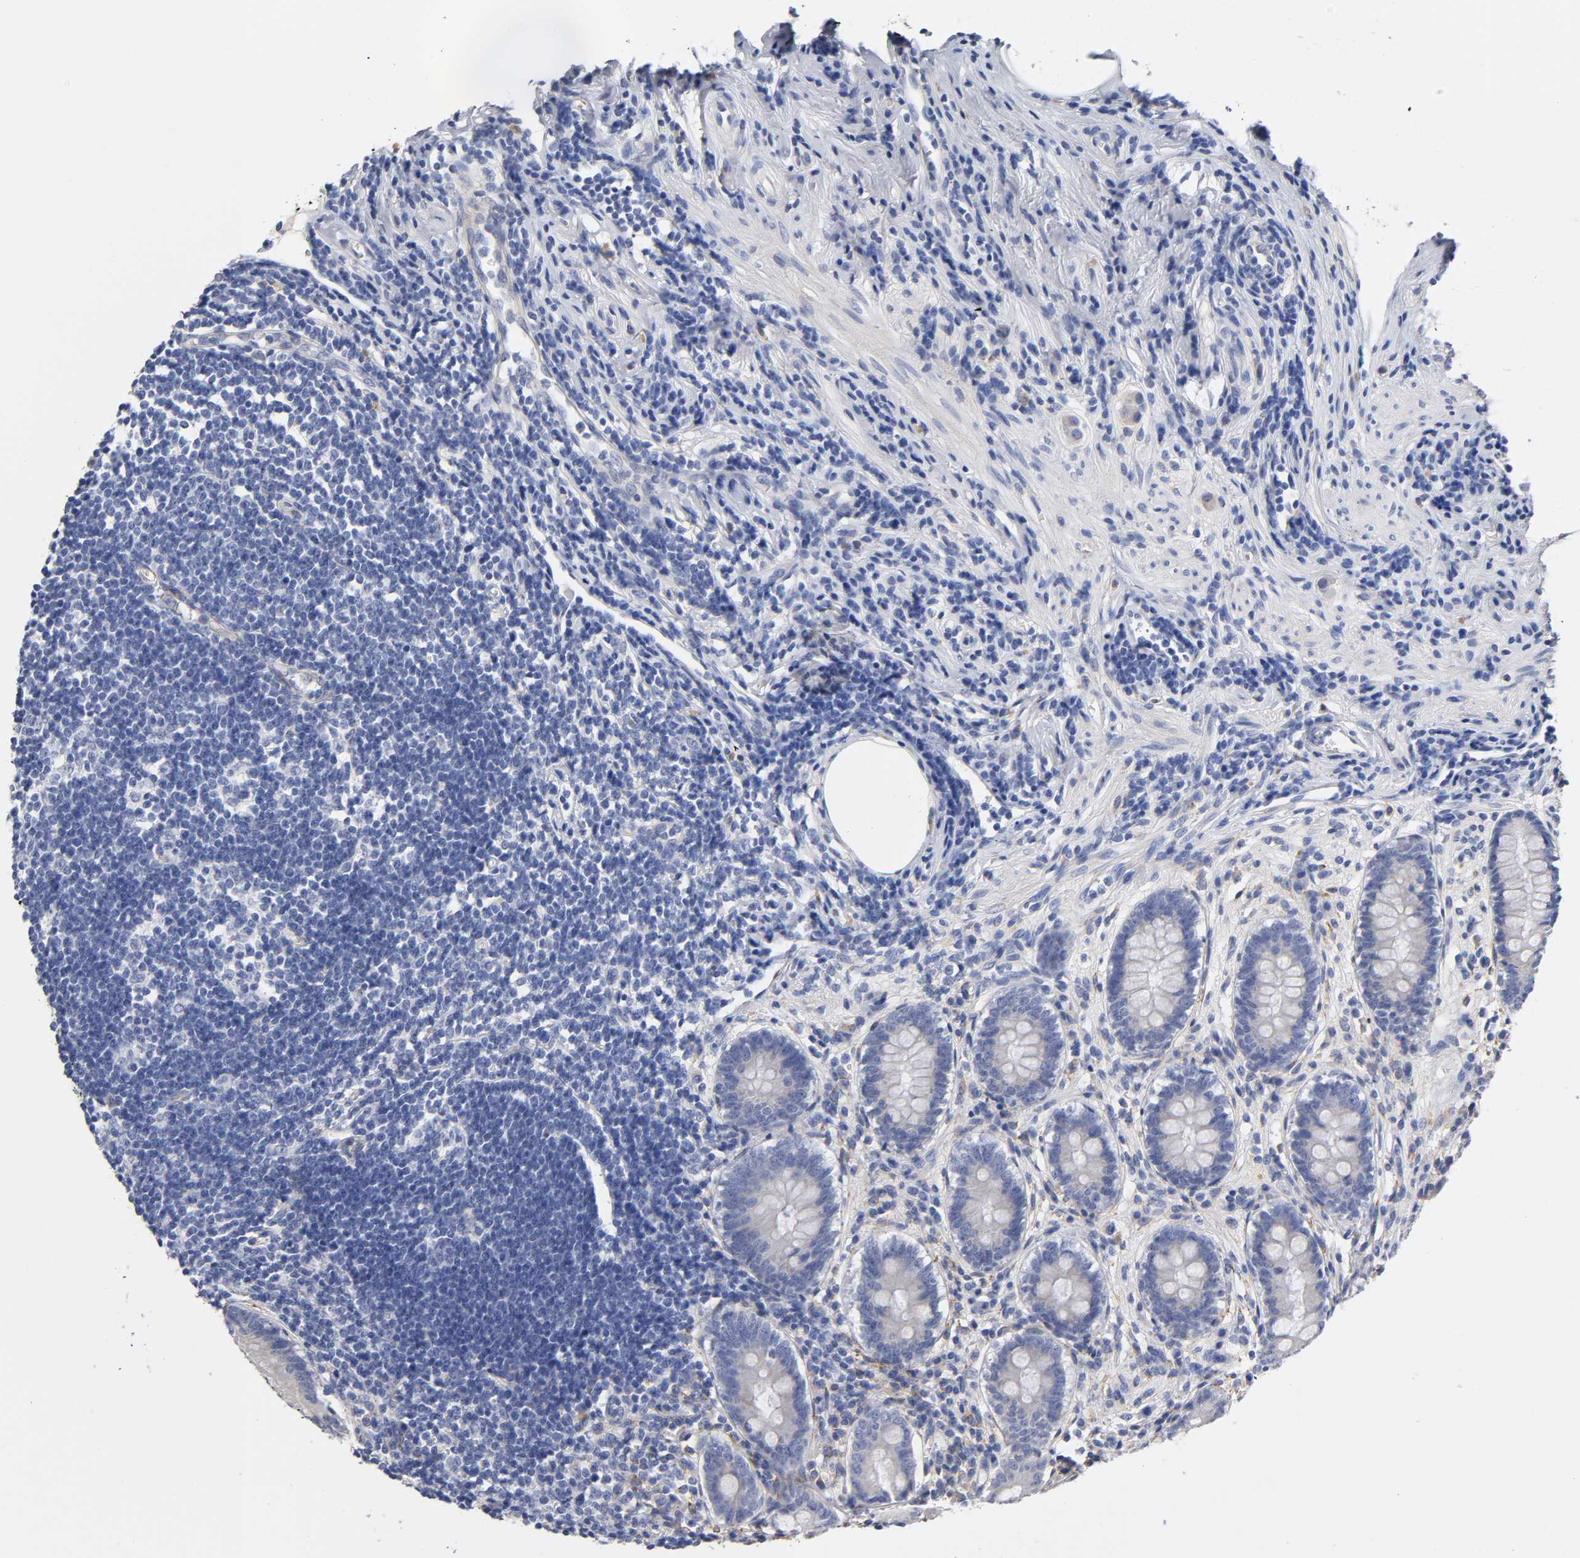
{"staining": {"intensity": "negative", "quantity": "none", "location": "none"}, "tissue": "appendix", "cell_type": "Glandular cells", "image_type": "normal", "snomed": [{"axis": "morphology", "description": "Normal tissue, NOS"}, {"axis": "topography", "description": "Appendix"}], "caption": "Immunohistochemical staining of normal human appendix exhibits no significant expression in glandular cells.", "gene": "LAMB1", "patient": {"sex": "female", "age": 50}}